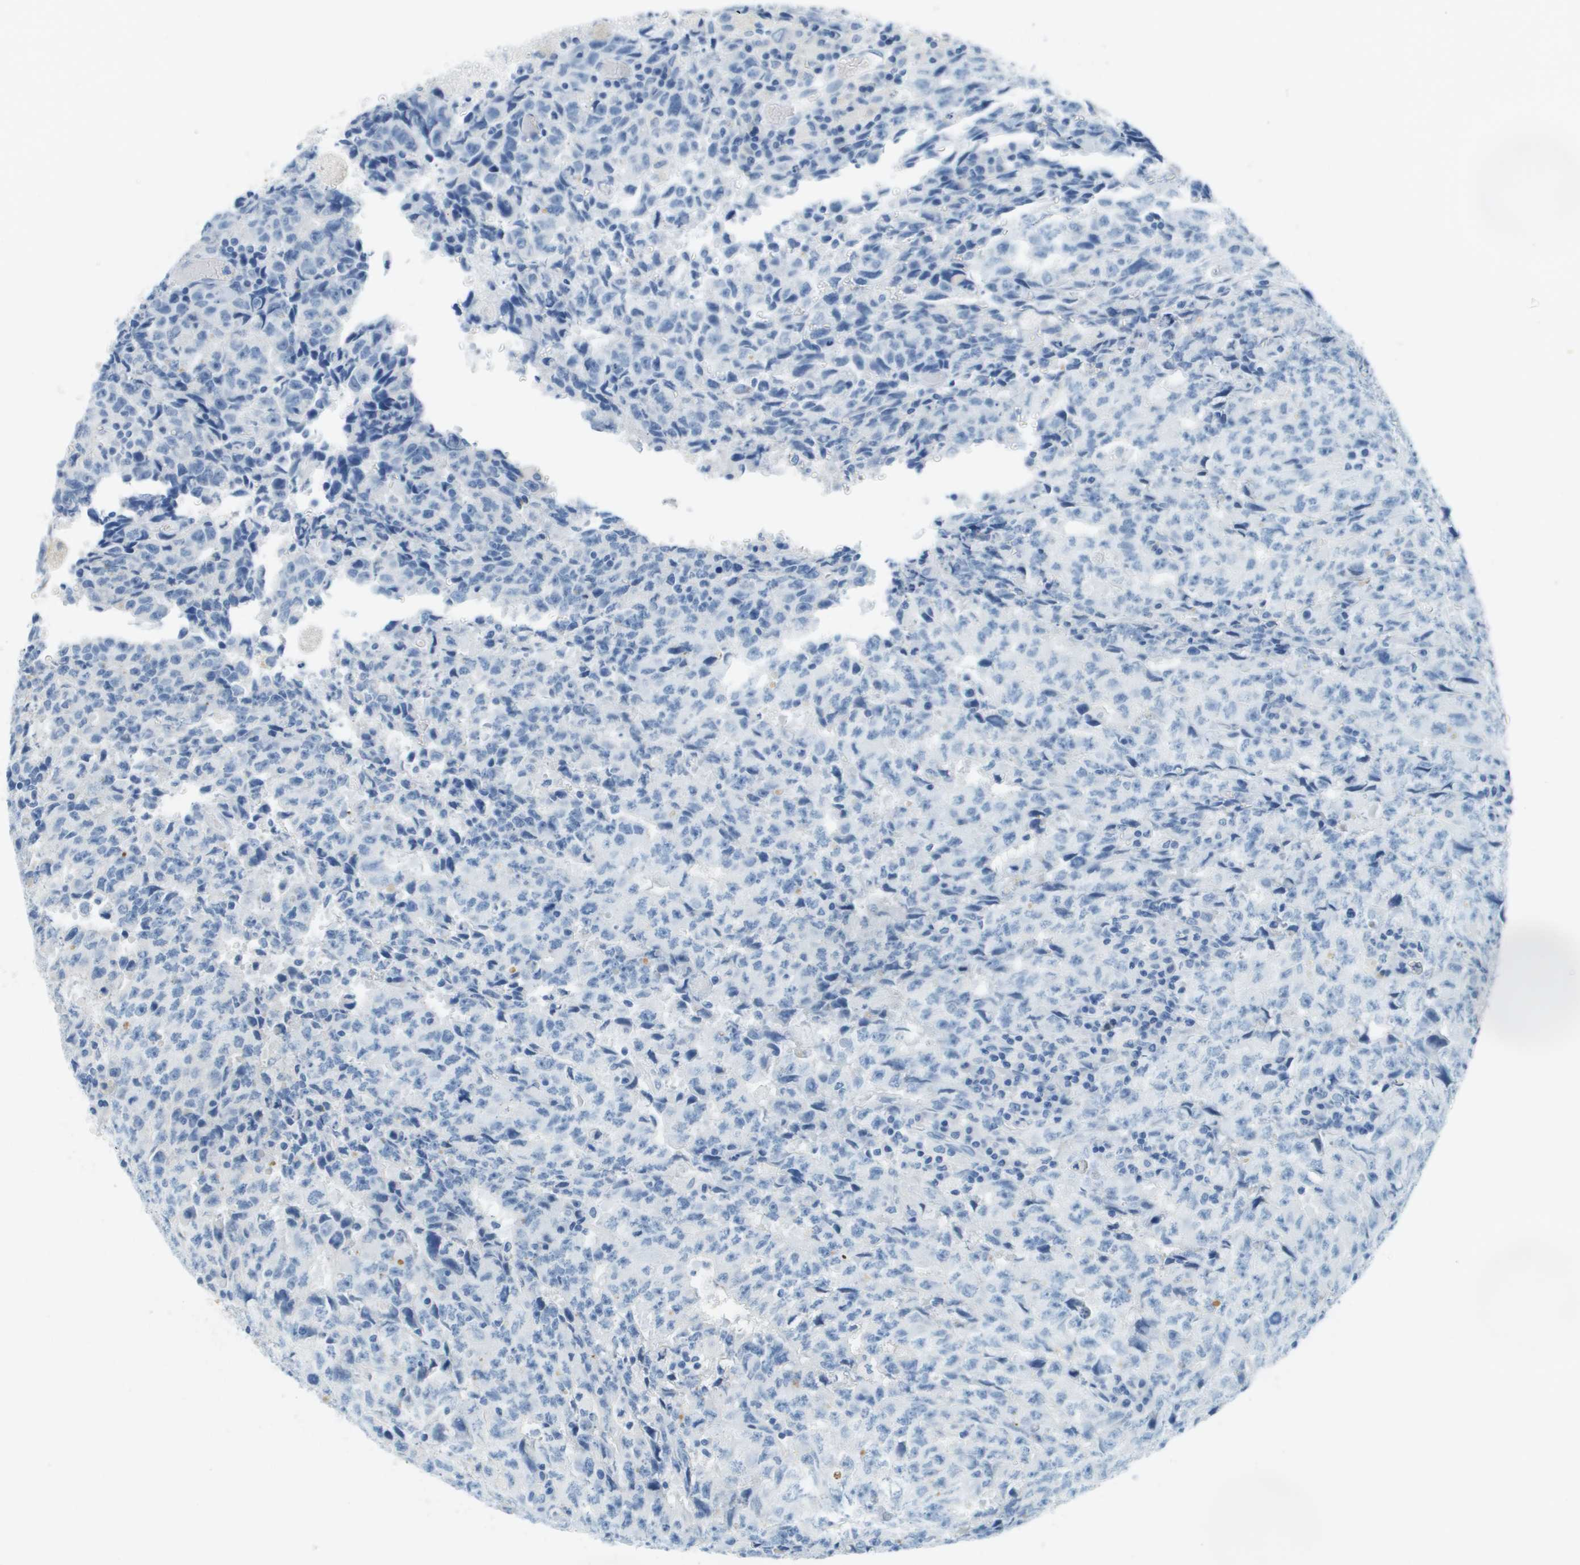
{"staining": {"intensity": "negative", "quantity": "none", "location": "none"}, "tissue": "testis cancer", "cell_type": "Tumor cells", "image_type": "cancer", "snomed": [{"axis": "morphology", "description": "Necrosis, NOS"}, {"axis": "morphology", "description": "Carcinoma, Embryonal, NOS"}, {"axis": "topography", "description": "Testis"}], "caption": "Tumor cells are negative for brown protein staining in testis cancer (embryonal carcinoma).", "gene": "CDHR2", "patient": {"sex": "male", "age": 19}}